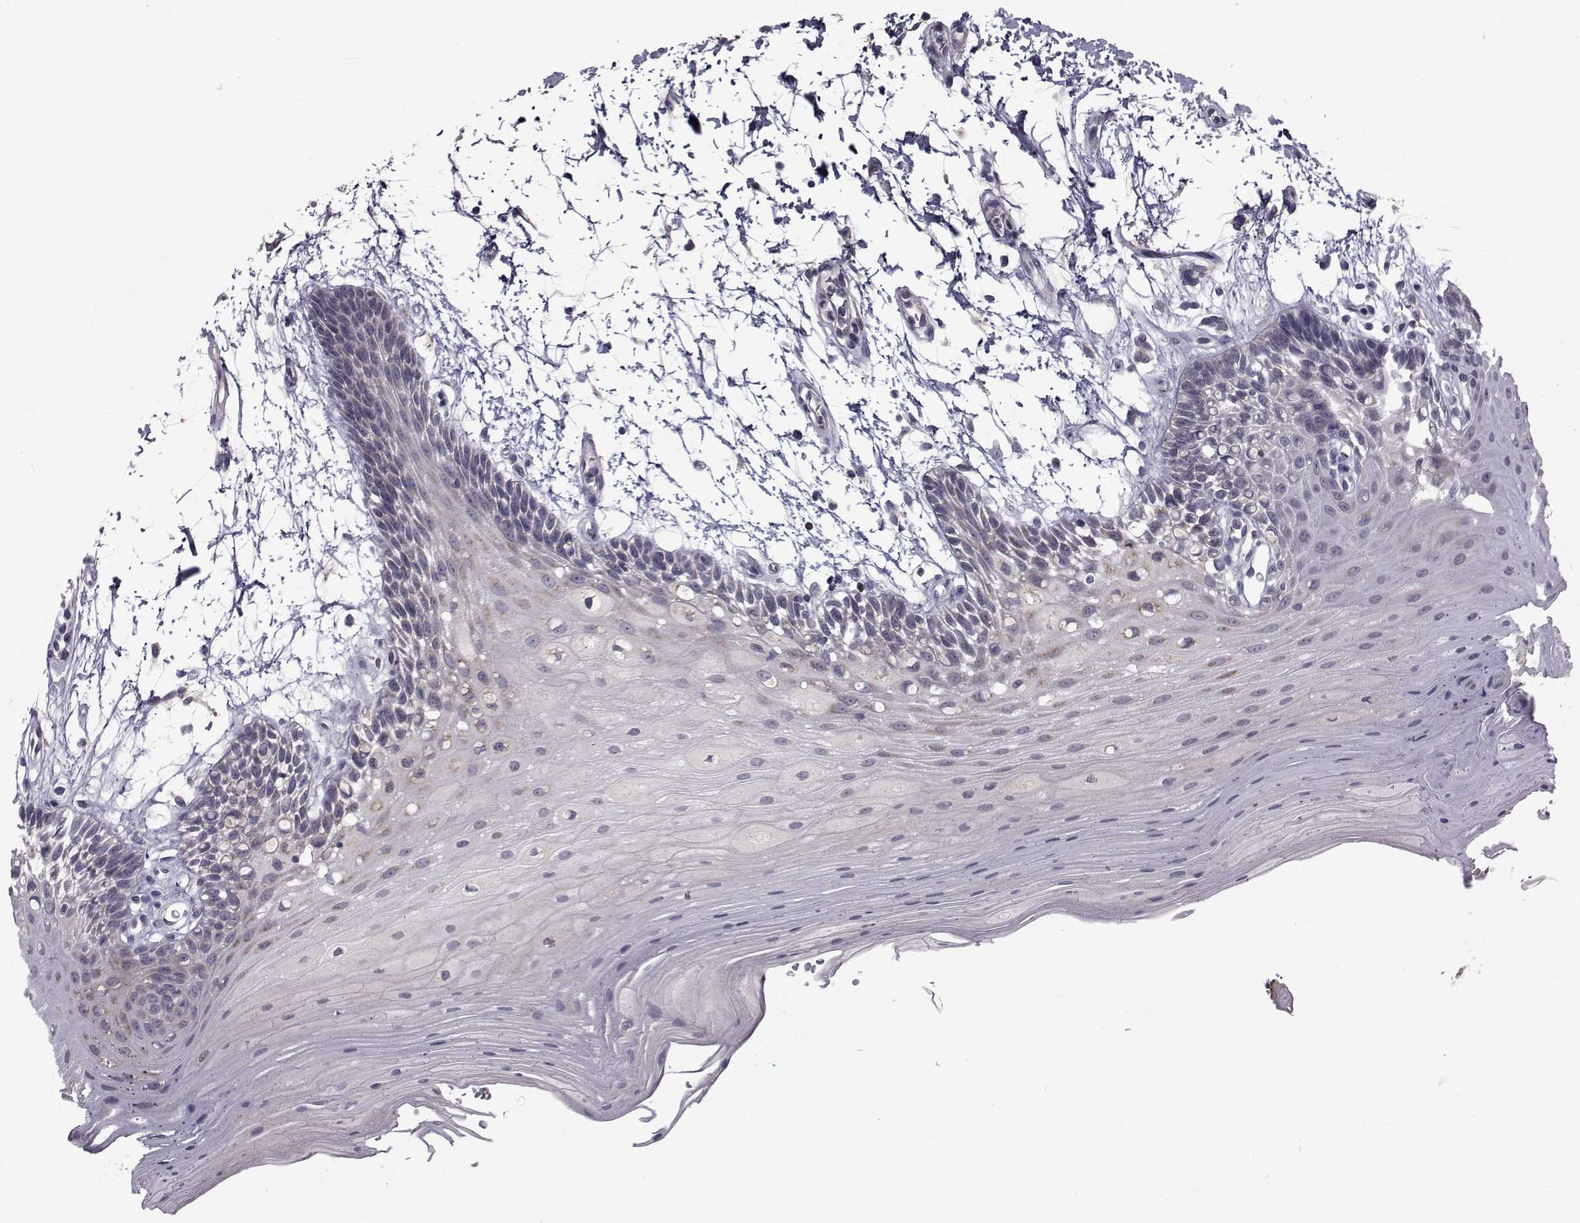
{"staining": {"intensity": "negative", "quantity": "none", "location": "none"}, "tissue": "oral mucosa", "cell_type": "Squamous epithelial cells", "image_type": "normal", "snomed": [{"axis": "morphology", "description": "Normal tissue, NOS"}, {"axis": "morphology", "description": "Squamous cell carcinoma, NOS"}, {"axis": "topography", "description": "Oral tissue"}, {"axis": "topography", "description": "Tounge, NOS"}, {"axis": "topography", "description": "Head-Neck"}], "caption": "Micrograph shows no protein expression in squamous epithelial cells of benign oral mucosa. The staining was performed using DAB to visualize the protein expression in brown, while the nuclei were stained in blue with hematoxylin (Magnification: 20x).", "gene": "FDXR", "patient": {"sex": "male", "age": 62}}